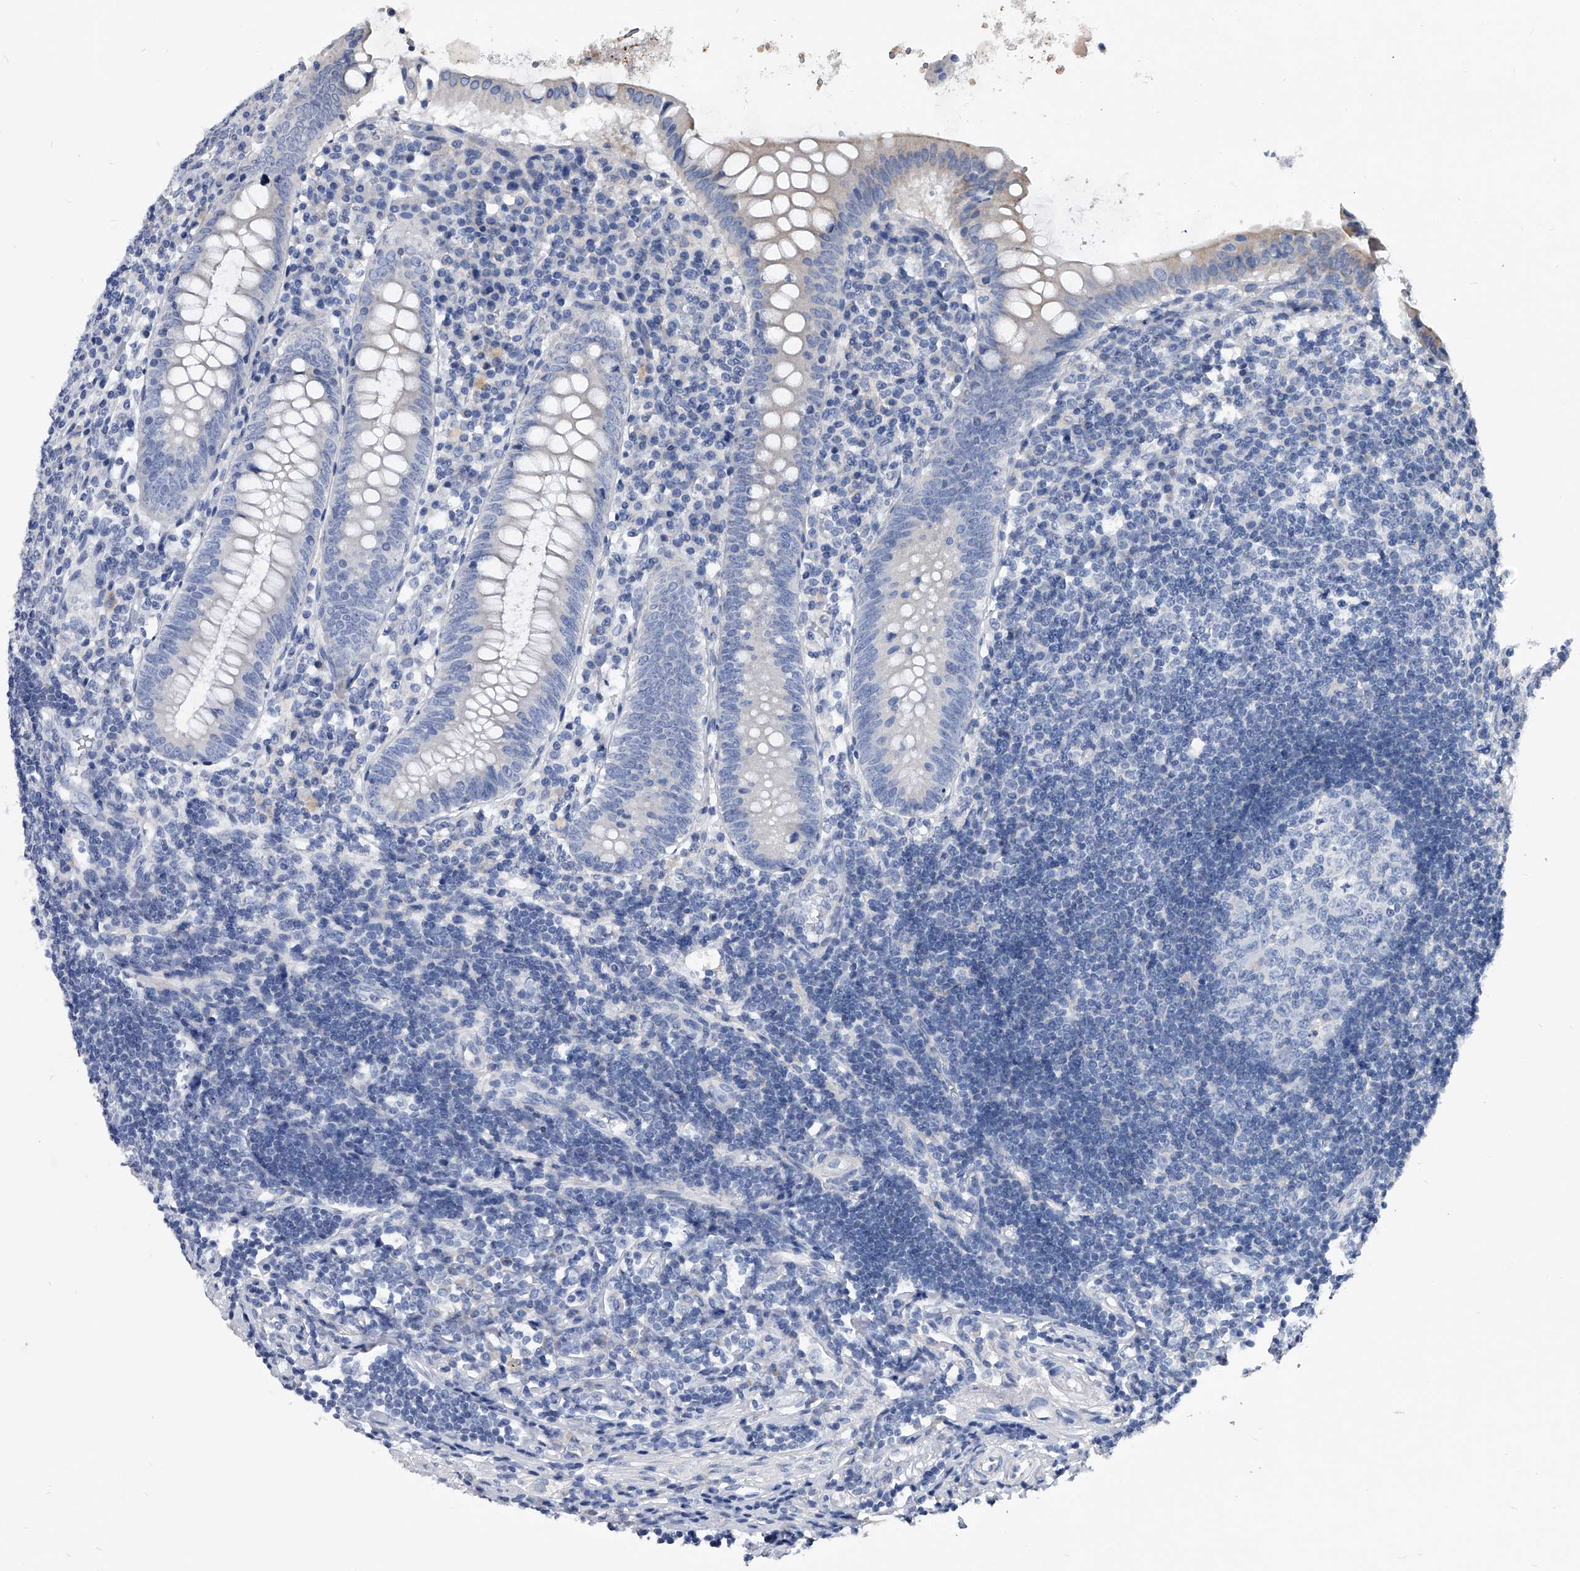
{"staining": {"intensity": "negative", "quantity": "none", "location": "none"}, "tissue": "appendix", "cell_type": "Glandular cells", "image_type": "normal", "snomed": [{"axis": "morphology", "description": "Normal tissue, NOS"}, {"axis": "topography", "description": "Appendix"}], "caption": "Glandular cells show no significant protein positivity in normal appendix.", "gene": "SPP1", "patient": {"sex": "female", "age": 54}}